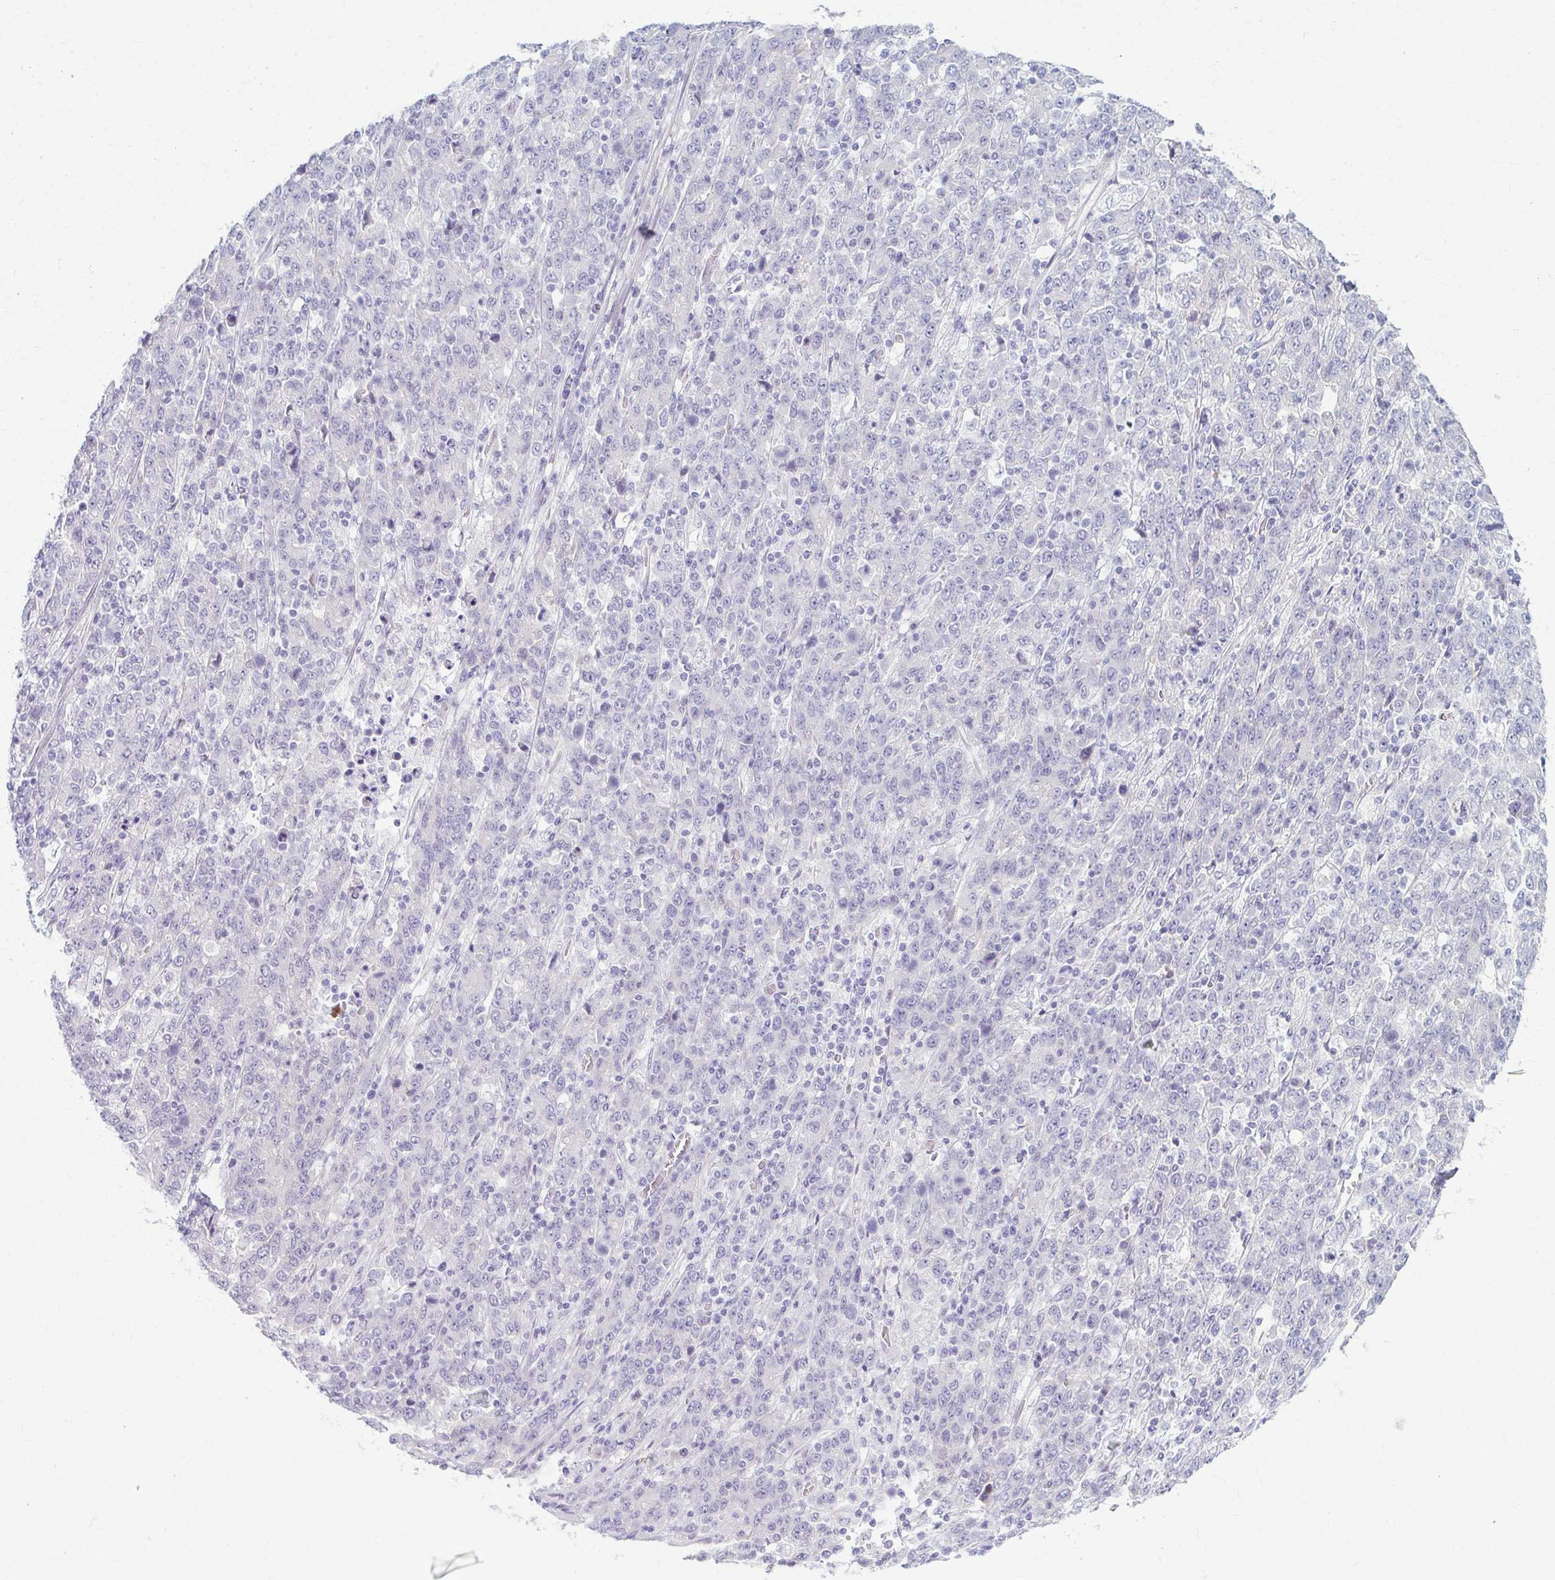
{"staining": {"intensity": "negative", "quantity": "none", "location": "none"}, "tissue": "stomach cancer", "cell_type": "Tumor cells", "image_type": "cancer", "snomed": [{"axis": "morphology", "description": "Adenocarcinoma, NOS"}, {"axis": "topography", "description": "Stomach, upper"}], "caption": "An image of human stomach adenocarcinoma is negative for staining in tumor cells.", "gene": "PRKRA", "patient": {"sex": "male", "age": 69}}